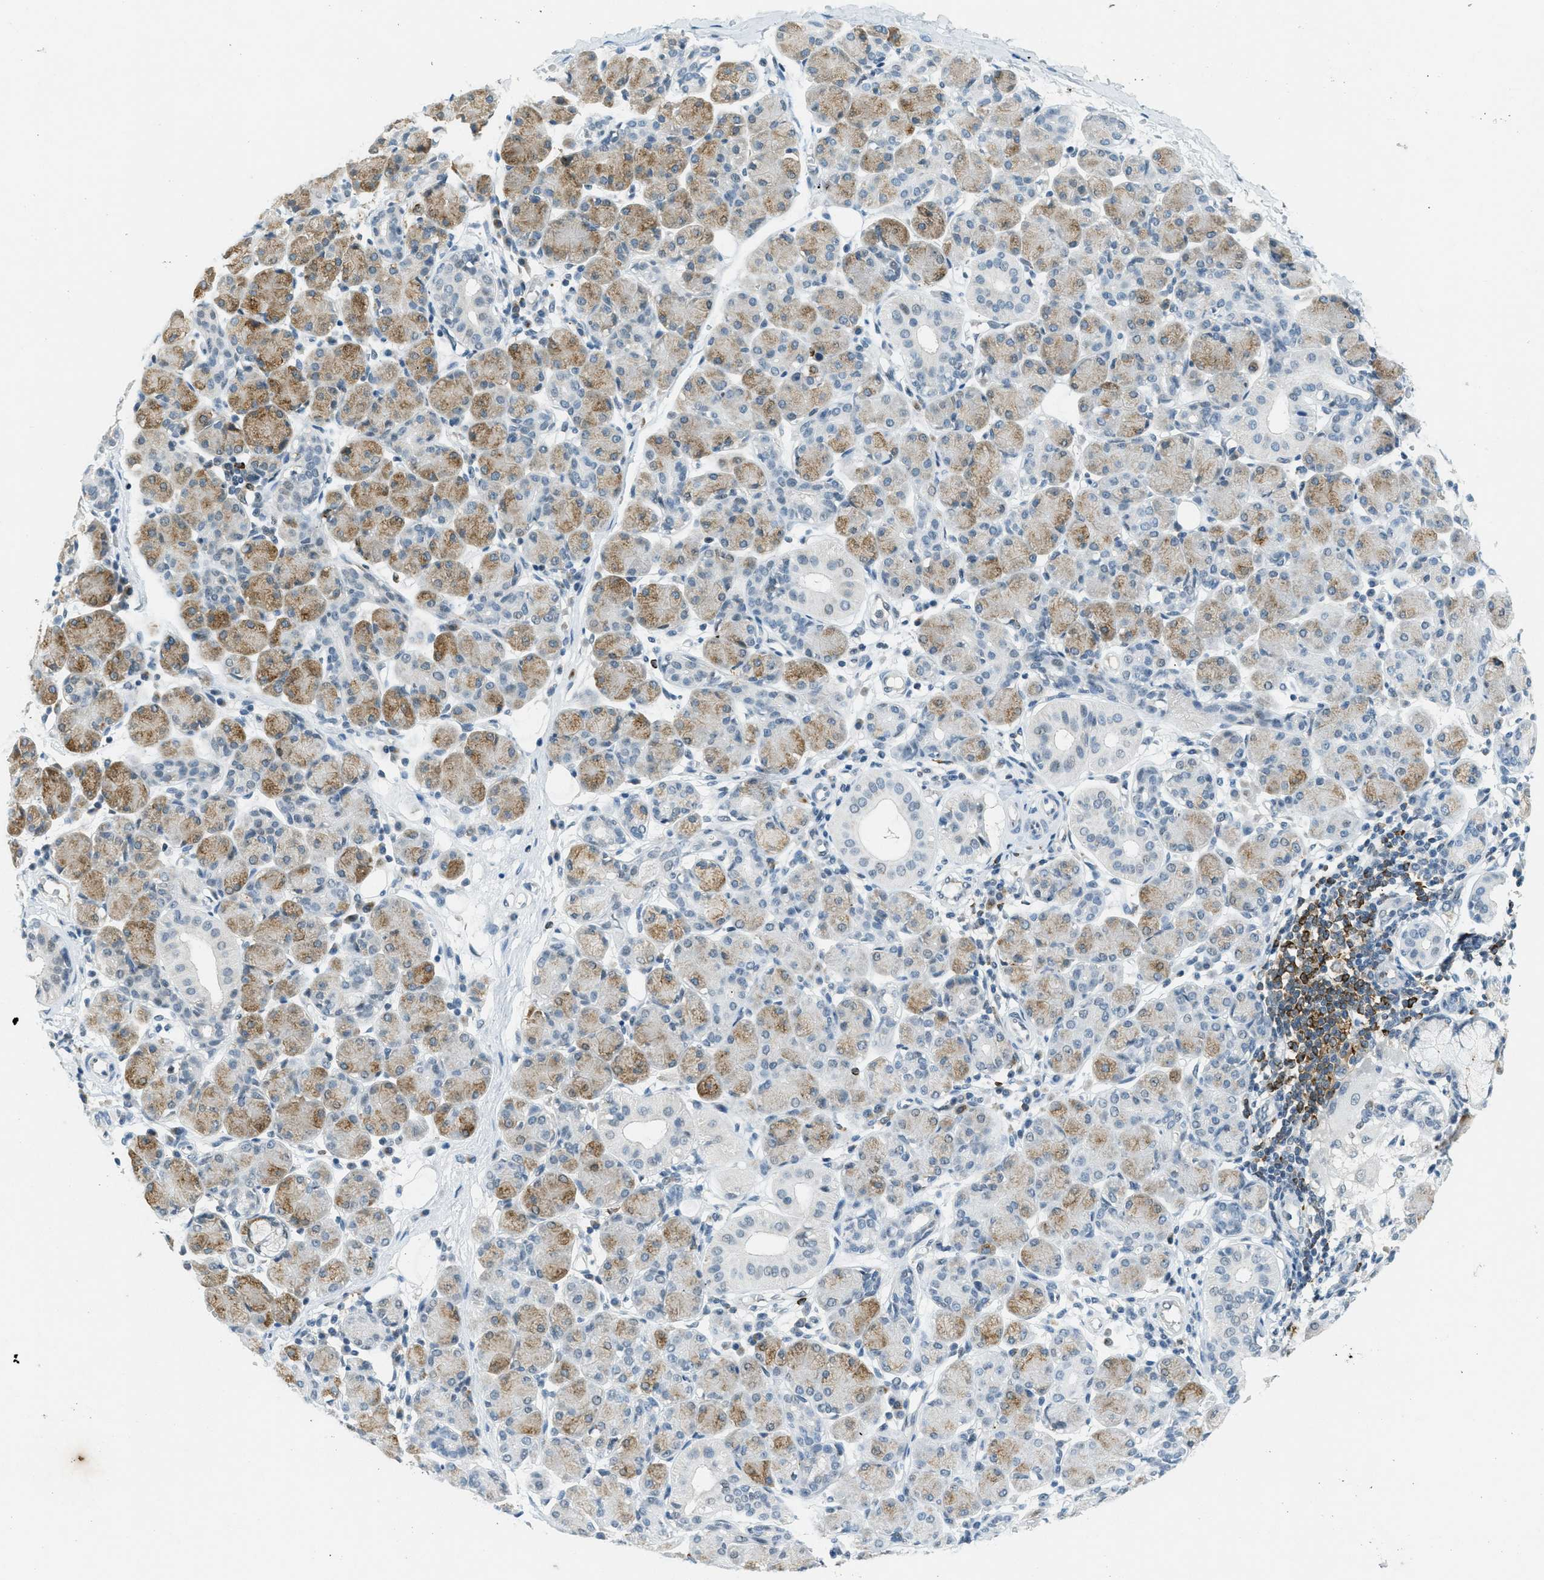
{"staining": {"intensity": "moderate", "quantity": "25%-75%", "location": "cytoplasmic/membranous"}, "tissue": "salivary gland", "cell_type": "Glandular cells", "image_type": "normal", "snomed": [{"axis": "morphology", "description": "Normal tissue, NOS"}, {"axis": "morphology", "description": "Inflammation, NOS"}, {"axis": "topography", "description": "Lymph node"}, {"axis": "topography", "description": "Salivary gland"}], "caption": "Moderate cytoplasmic/membranous expression for a protein is identified in about 25%-75% of glandular cells of benign salivary gland using immunohistochemistry (IHC).", "gene": "FYN", "patient": {"sex": "male", "age": 3}}